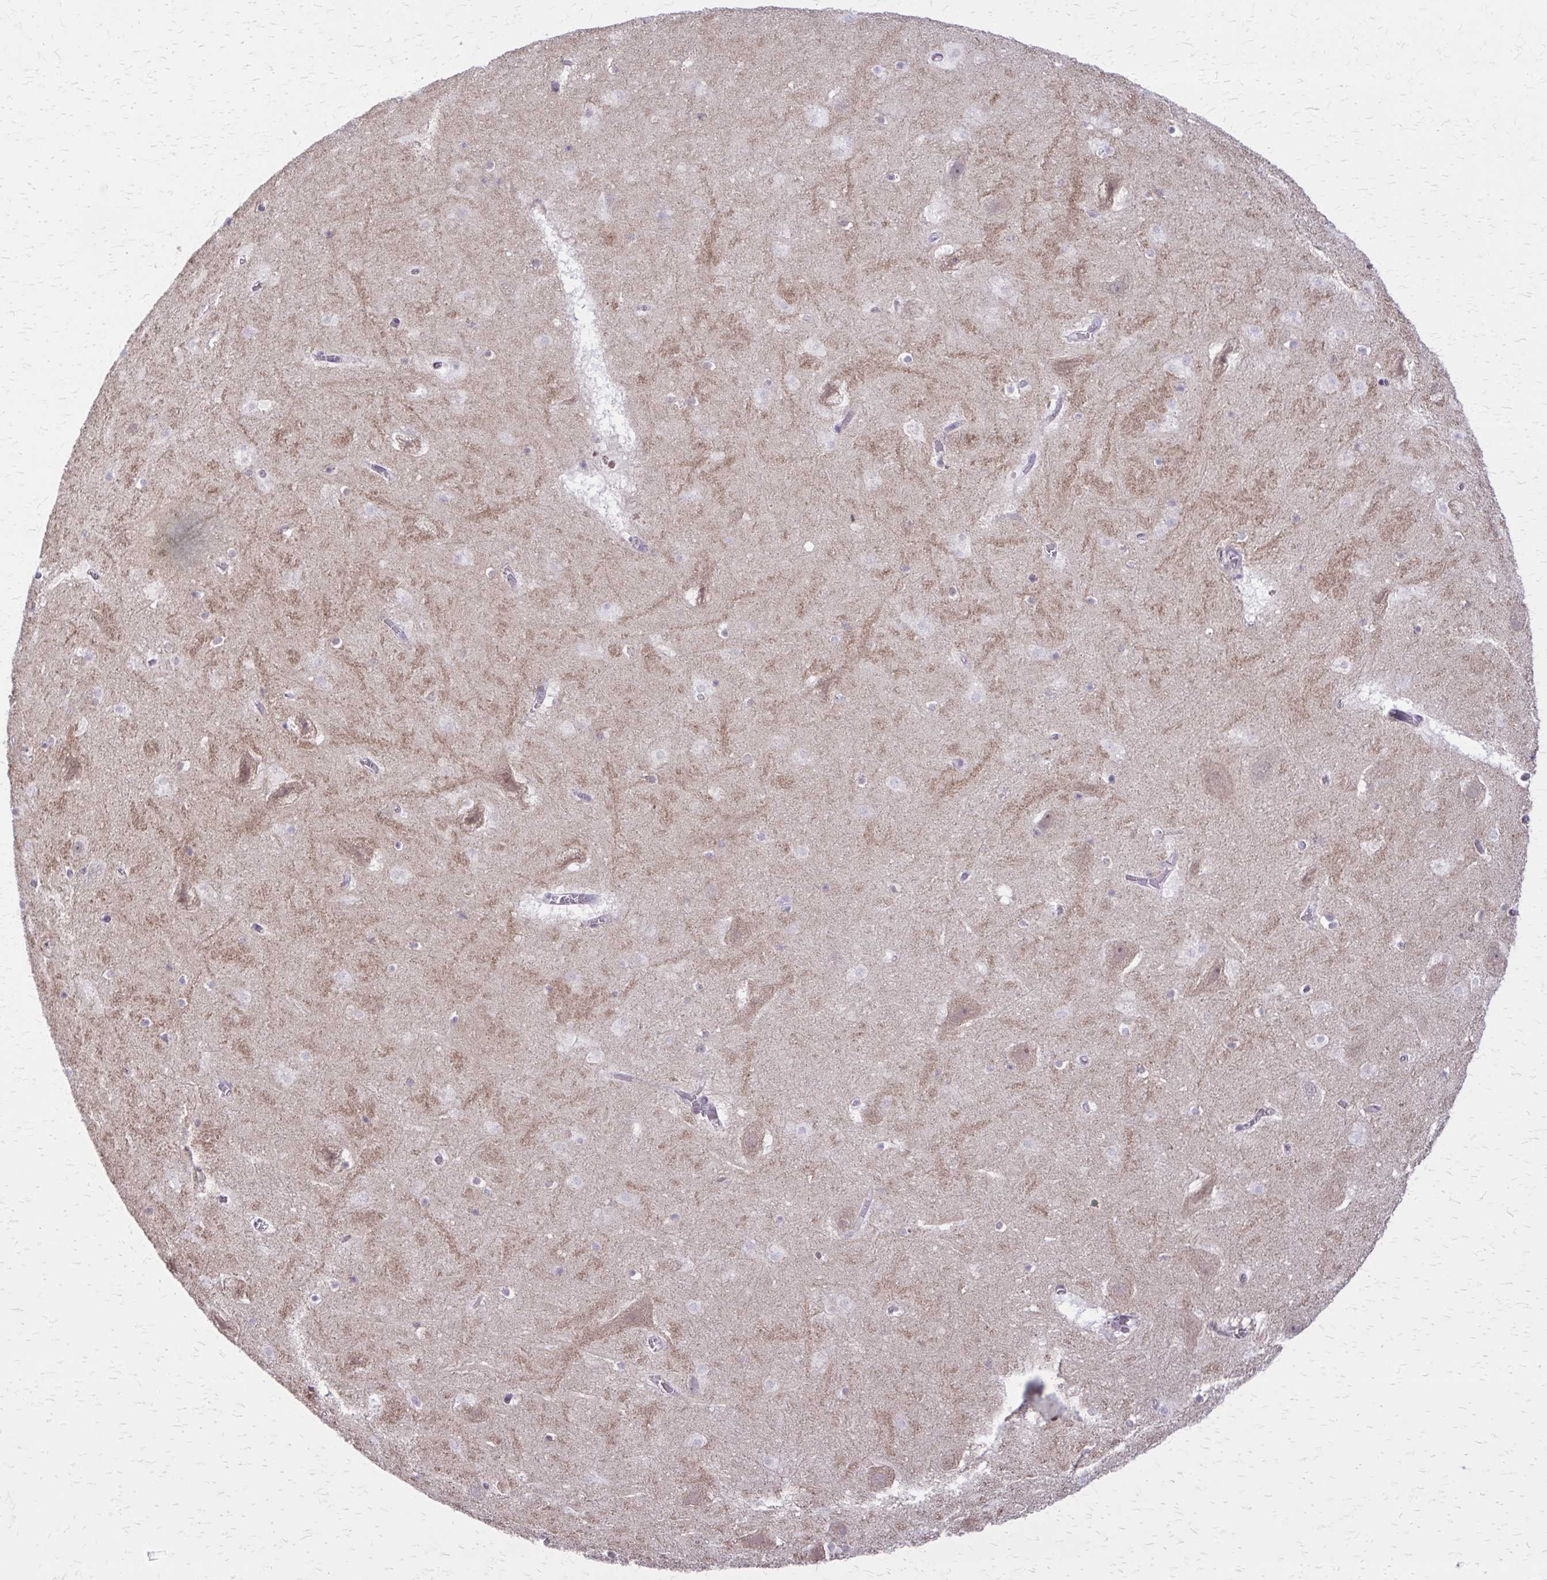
{"staining": {"intensity": "negative", "quantity": "none", "location": "none"}, "tissue": "hippocampus", "cell_type": "Glial cells", "image_type": "normal", "snomed": [{"axis": "morphology", "description": "Normal tissue, NOS"}, {"axis": "topography", "description": "Hippocampus"}], "caption": "This is an IHC histopathology image of normal hippocampus. There is no positivity in glial cells.", "gene": "NRBF2", "patient": {"sex": "female", "age": 42}}